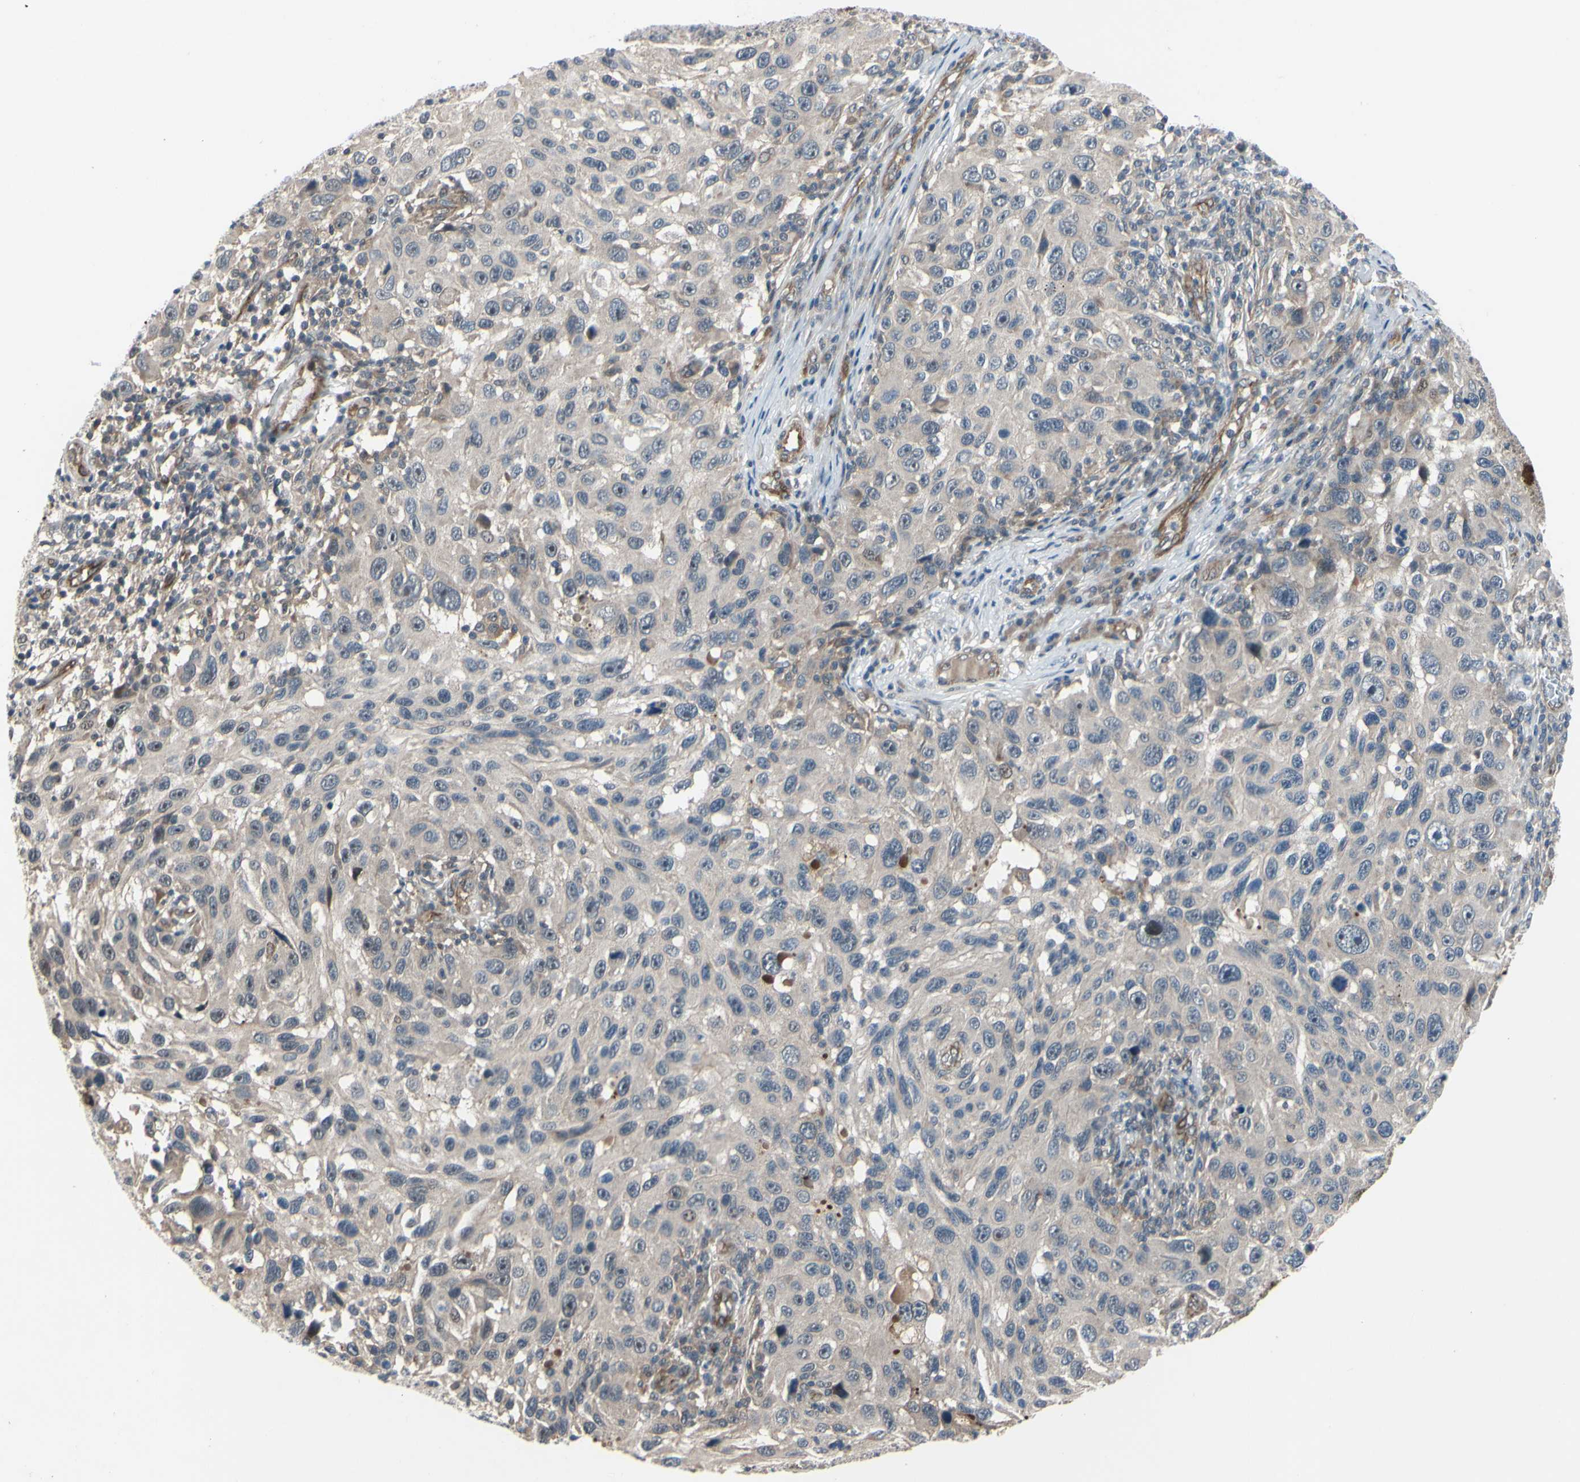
{"staining": {"intensity": "weak", "quantity": ">75%", "location": "cytoplasmic/membranous"}, "tissue": "melanoma", "cell_type": "Tumor cells", "image_type": "cancer", "snomed": [{"axis": "morphology", "description": "Malignant melanoma, NOS"}, {"axis": "topography", "description": "Skin"}], "caption": "Immunohistochemical staining of human melanoma displays low levels of weak cytoplasmic/membranous protein staining in approximately >75% of tumor cells.", "gene": "COMMD9", "patient": {"sex": "male", "age": 53}}